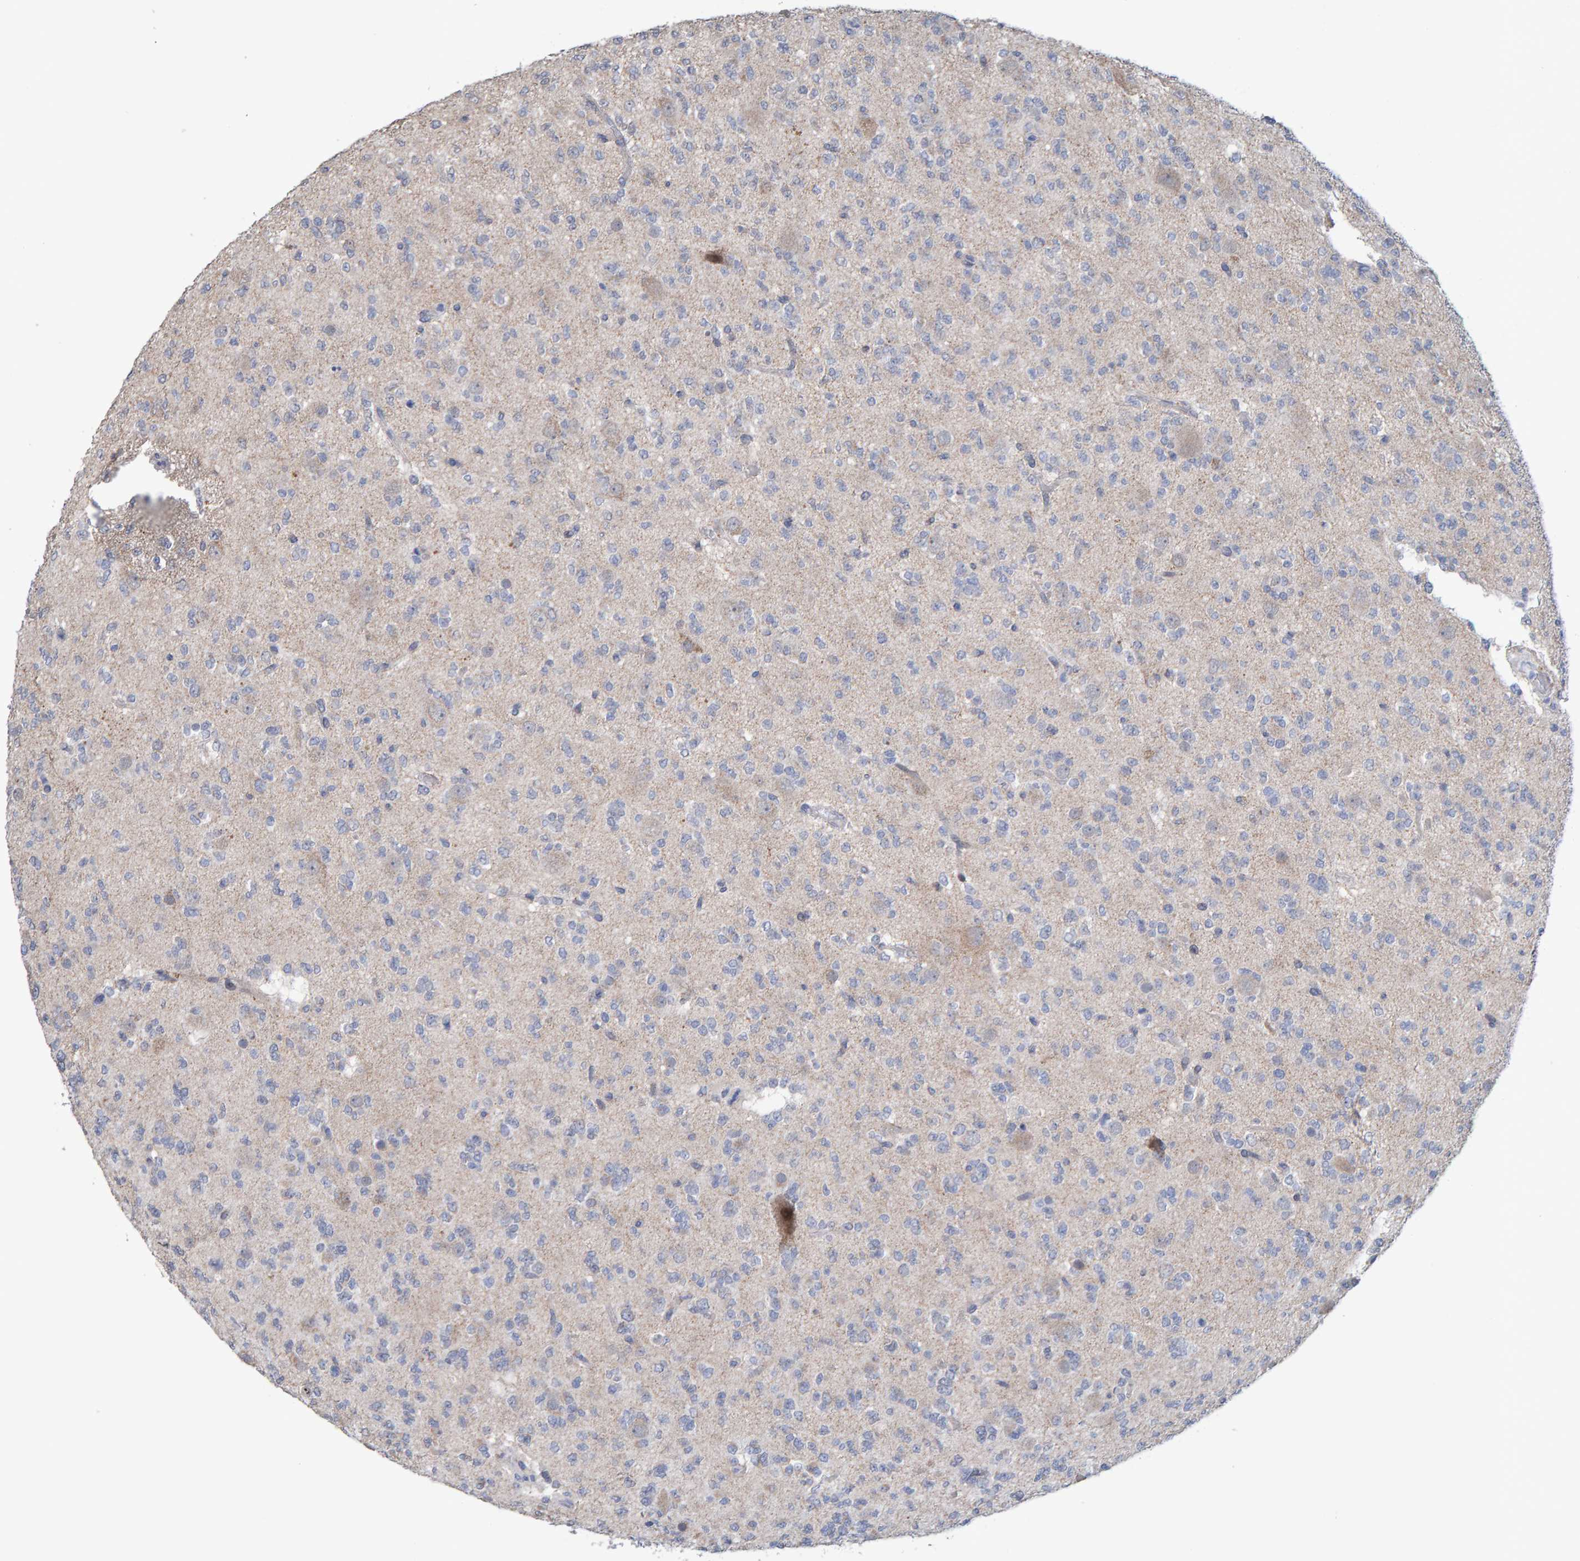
{"staining": {"intensity": "weak", "quantity": "<25%", "location": "cytoplasmic/membranous"}, "tissue": "glioma", "cell_type": "Tumor cells", "image_type": "cancer", "snomed": [{"axis": "morphology", "description": "Glioma, malignant, Low grade"}, {"axis": "topography", "description": "Brain"}], "caption": "Immunohistochemical staining of human glioma displays no significant expression in tumor cells.", "gene": "USP43", "patient": {"sex": "male", "age": 38}}